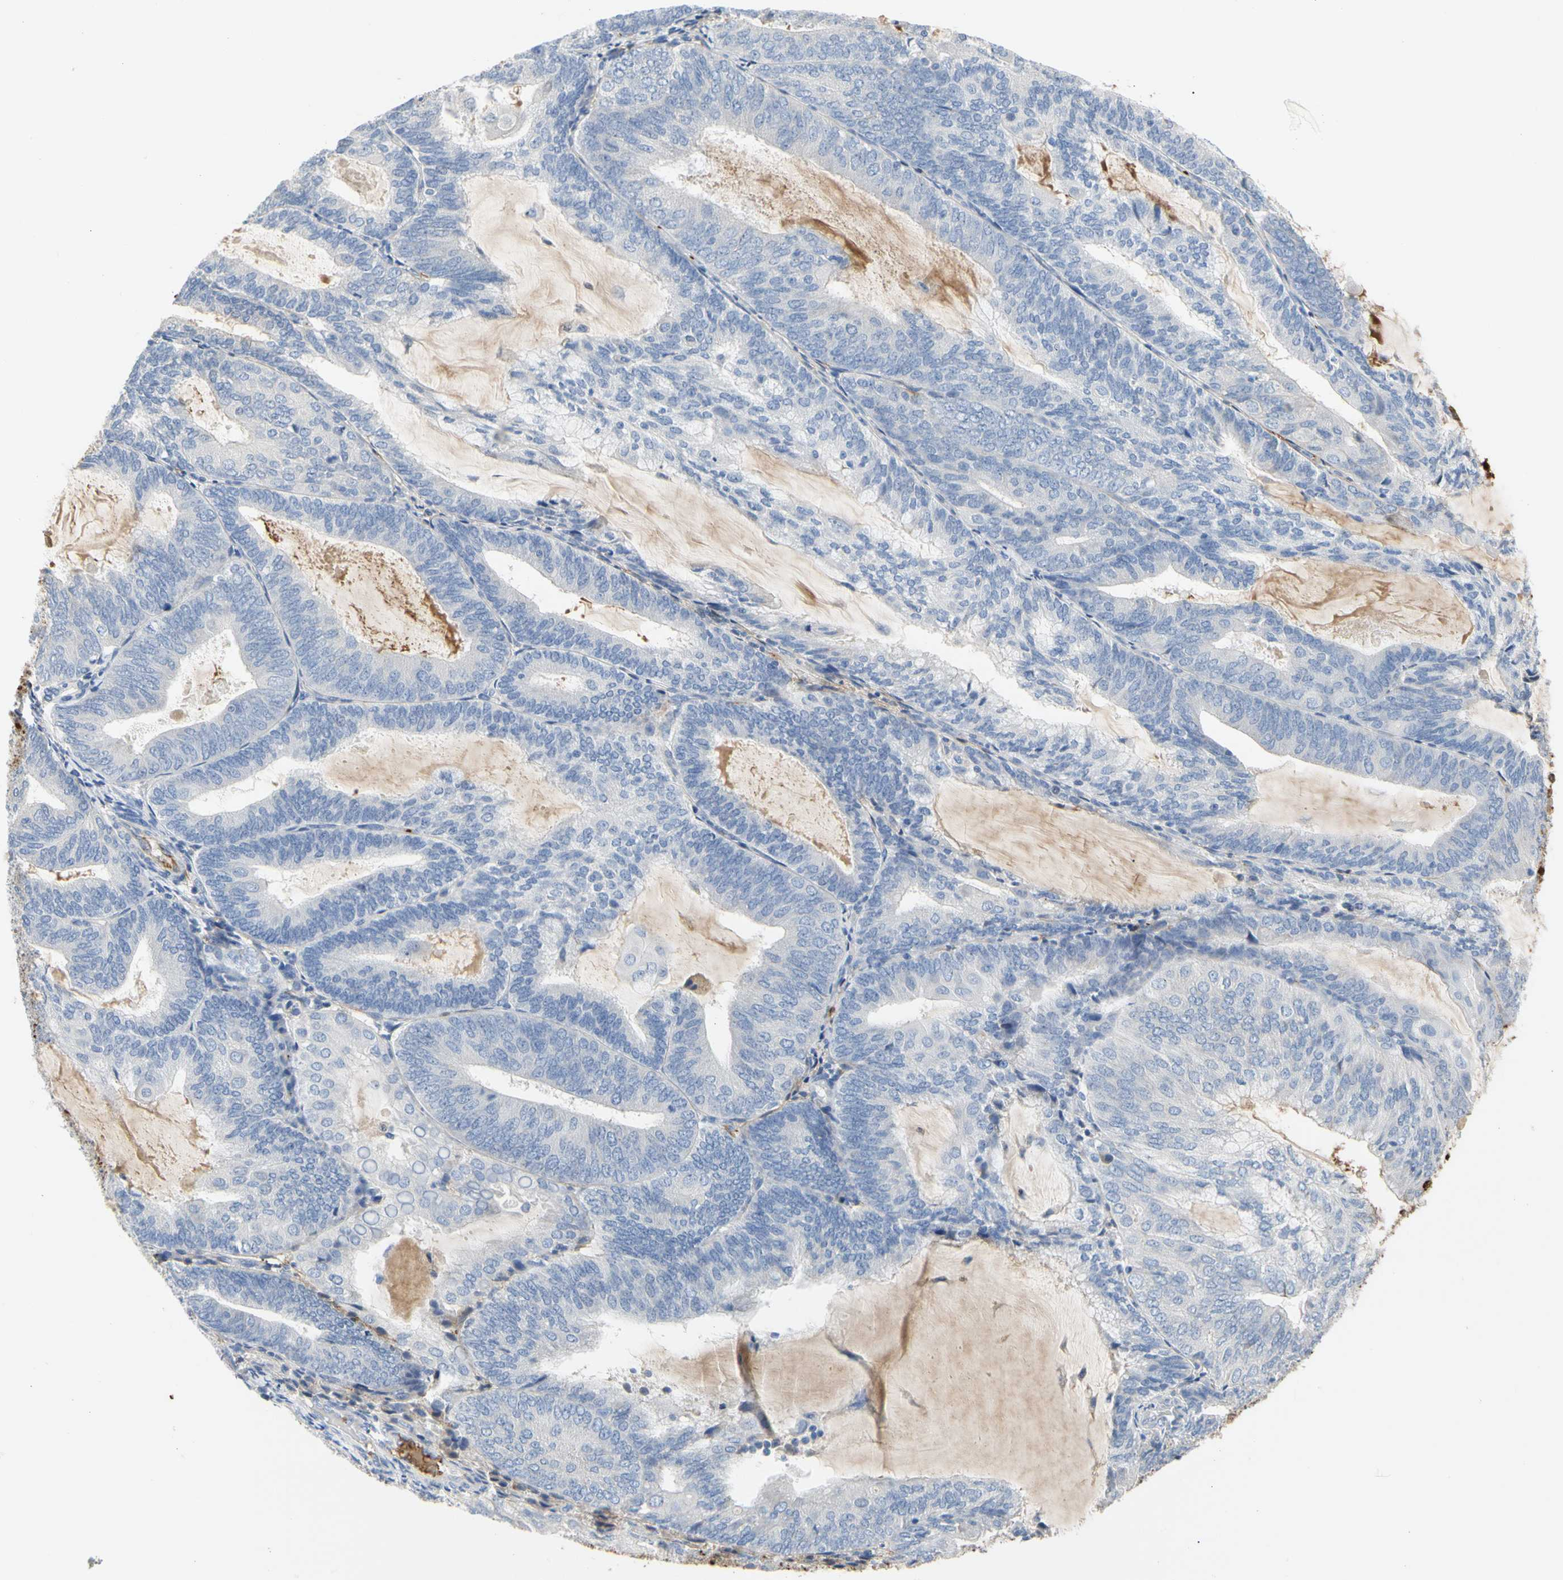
{"staining": {"intensity": "negative", "quantity": "none", "location": "none"}, "tissue": "endometrial cancer", "cell_type": "Tumor cells", "image_type": "cancer", "snomed": [{"axis": "morphology", "description": "Adenocarcinoma, NOS"}, {"axis": "topography", "description": "Endometrium"}], "caption": "DAB immunohistochemical staining of endometrial cancer displays no significant positivity in tumor cells.", "gene": "FGB", "patient": {"sex": "female", "age": 81}}